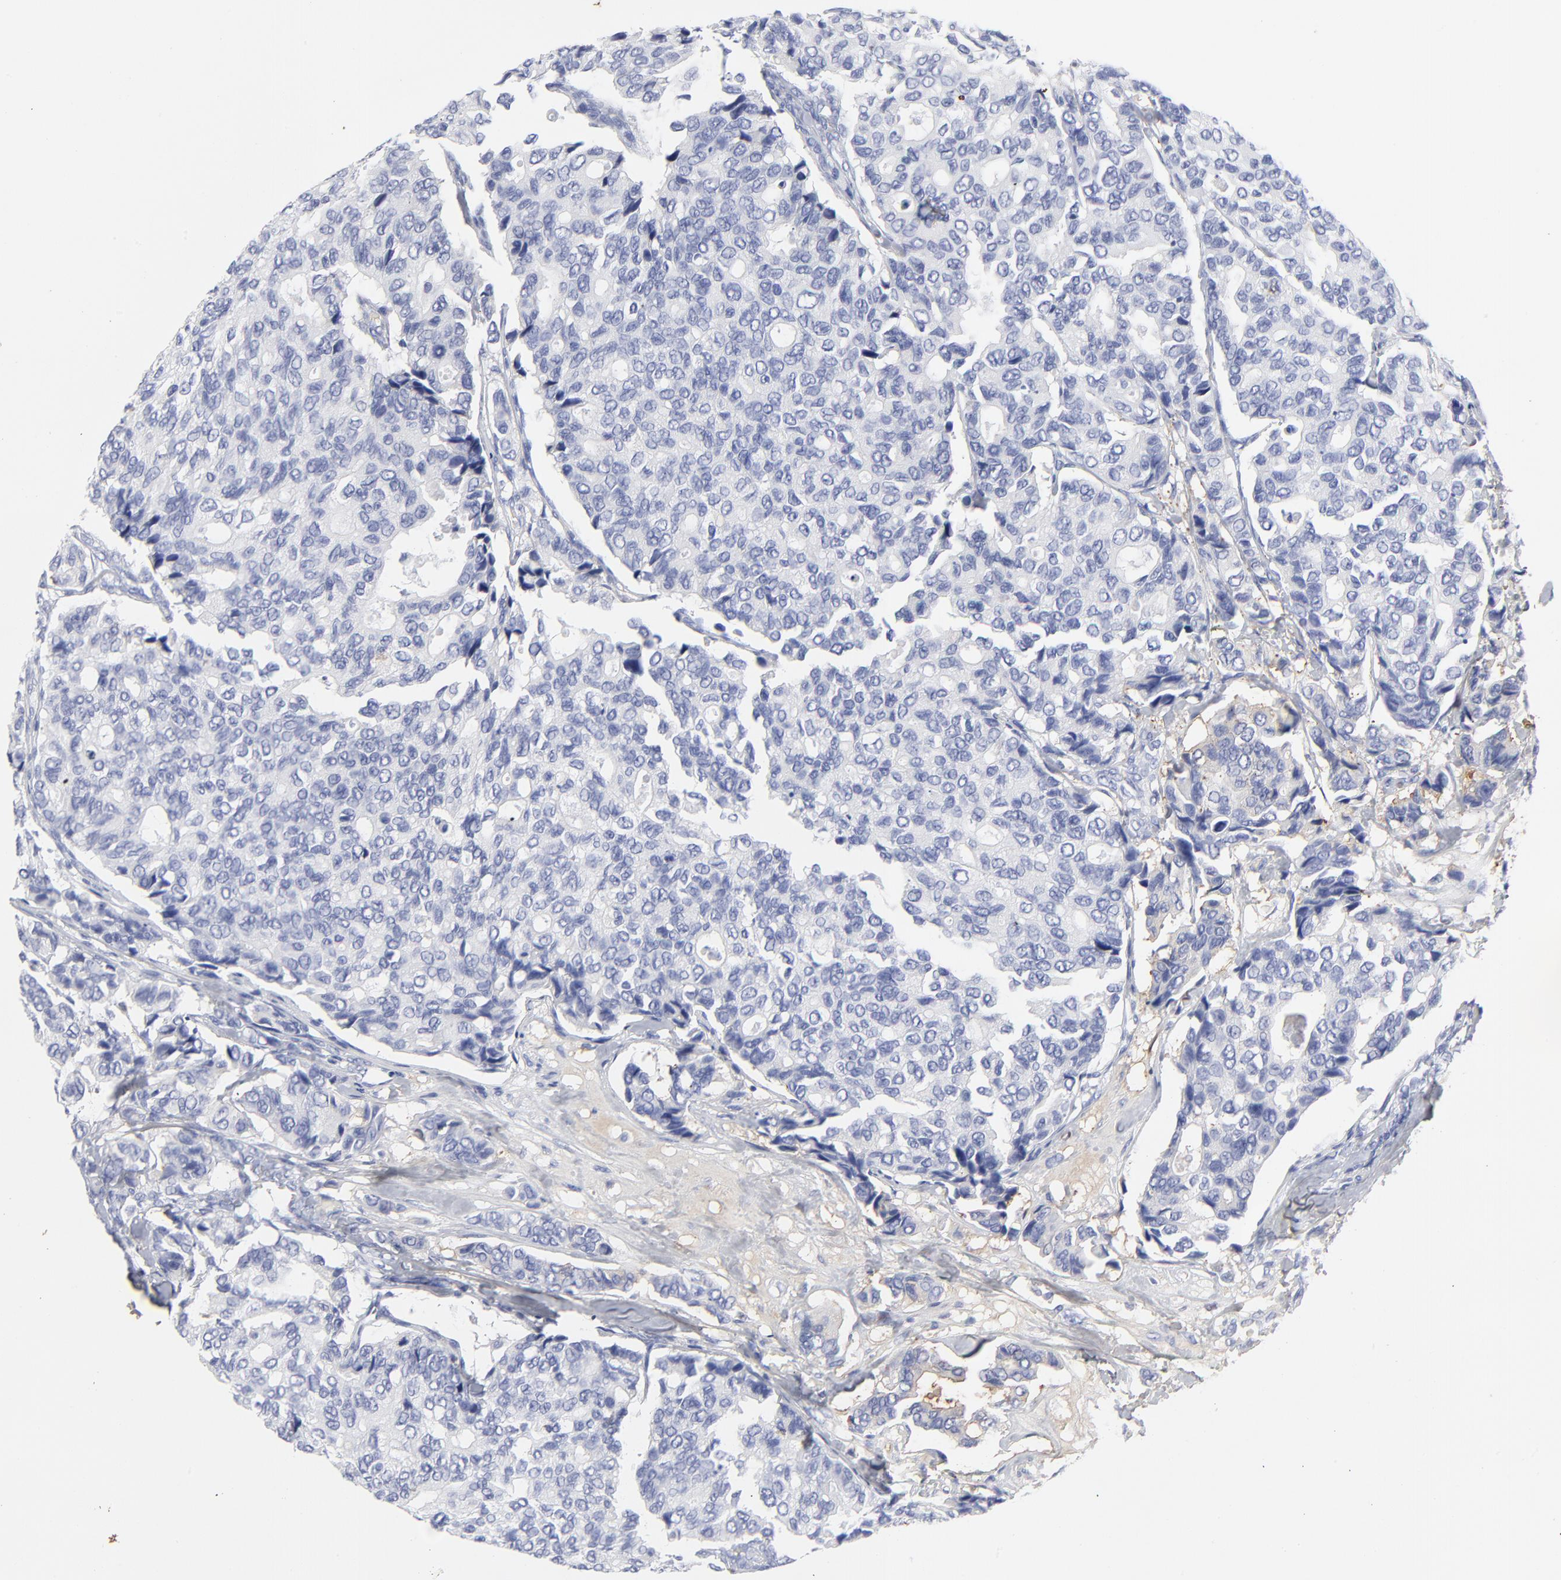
{"staining": {"intensity": "negative", "quantity": "none", "location": "none"}, "tissue": "breast cancer", "cell_type": "Tumor cells", "image_type": "cancer", "snomed": [{"axis": "morphology", "description": "Duct carcinoma"}, {"axis": "topography", "description": "Breast"}], "caption": "IHC photomicrograph of neoplastic tissue: human breast cancer (infiltrating ductal carcinoma) stained with DAB (3,3'-diaminobenzidine) shows no significant protein positivity in tumor cells.", "gene": "DCN", "patient": {"sex": "female", "age": 69}}